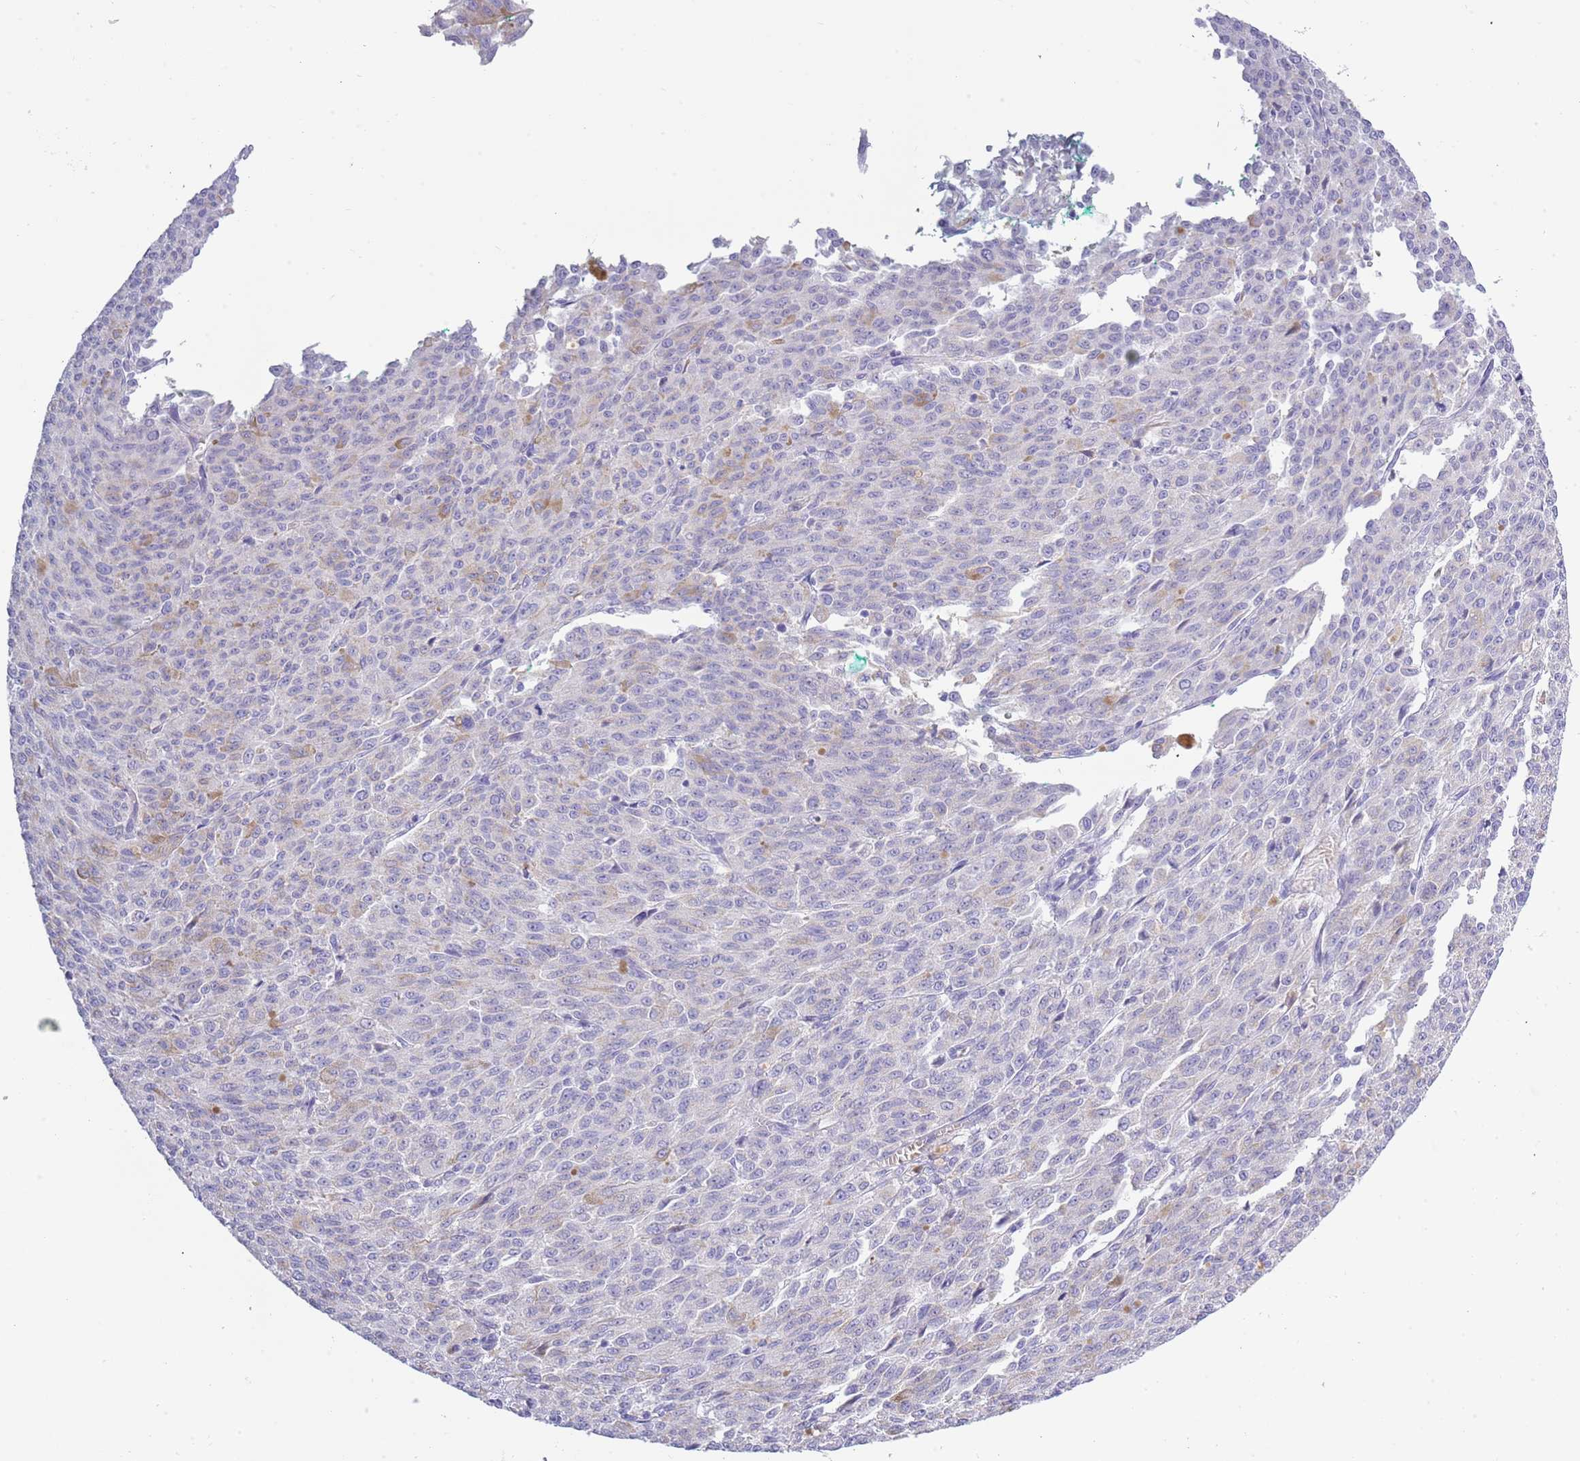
{"staining": {"intensity": "negative", "quantity": "none", "location": "none"}, "tissue": "melanoma", "cell_type": "Tumor cells", "image_type": "cancer", "snomed": [{"axis": "morphology", "description": "Malignant melanoma, NOS"}, {"axis": "topography", "description": "Skin"}], "caption": "Immunohistochemistry photomicrograph of neoplastic tissue: human malignant melanoma stained with DAB reveals no significant protein positivity in tumor cells.", "gene": "ACR", "patient": {"sex": "female", "age": 52}}